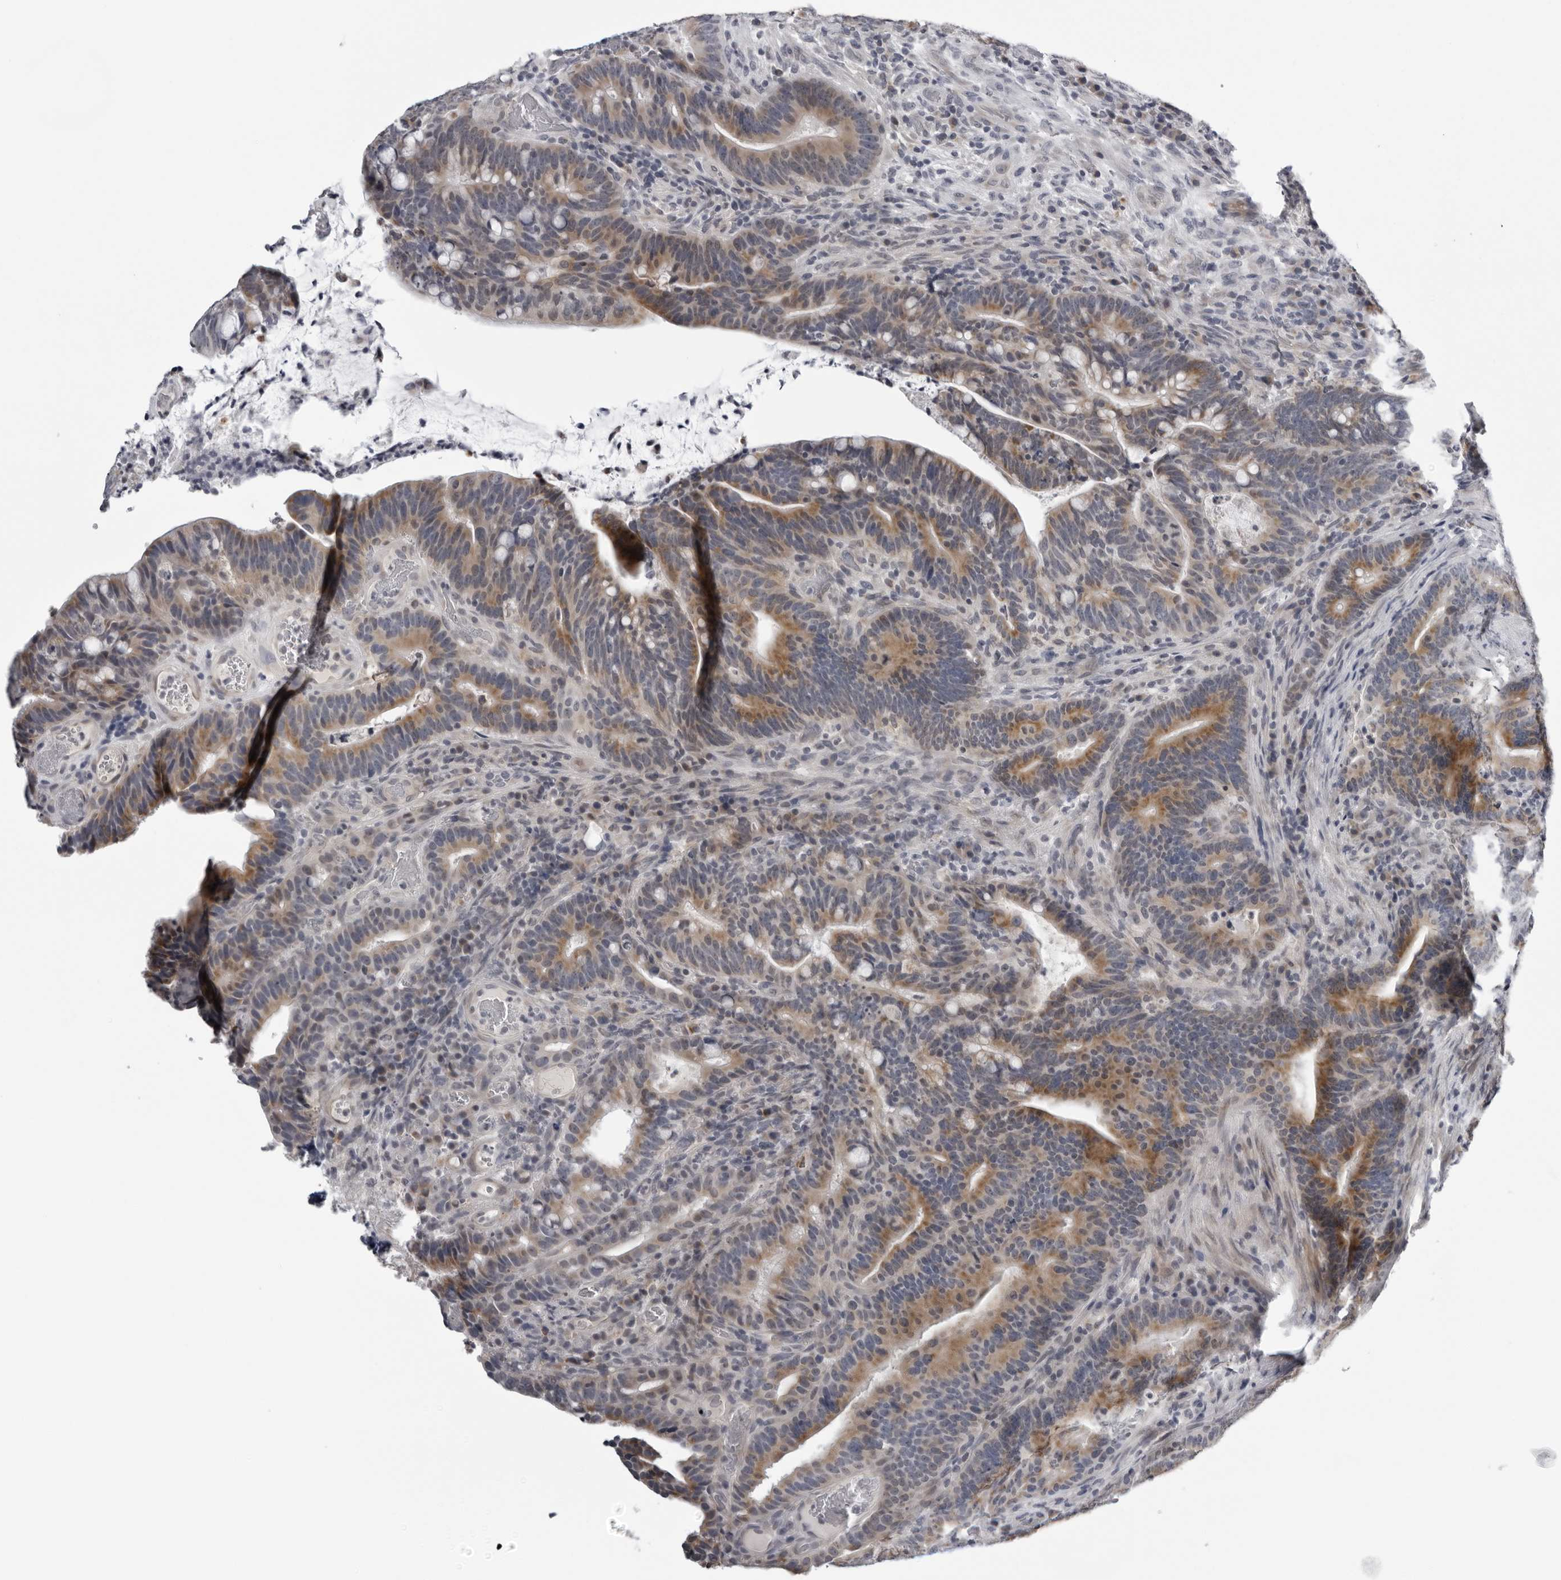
{"staining": {"intensity": "moderate", "quantity": ">75%", "location": "cytoplasmic/membranous"}, "tissue": "colorectal cancer", "cell_type": "Tumor cells", "image_type": "cancer", "snomed": [{"axis": "morphology", "description": "Adenocarcinoma, NOS"}, {"axis": "topography", "description": "Colon"}], "caption": "An image of colorectal cancer (adenocarcinoma) stained for a protein demonstrates moderate cytoplasmic/membranous brown staining in tumor cells.", "gene": "CPT2", "patient": {"sex": "female", "age": 66}}